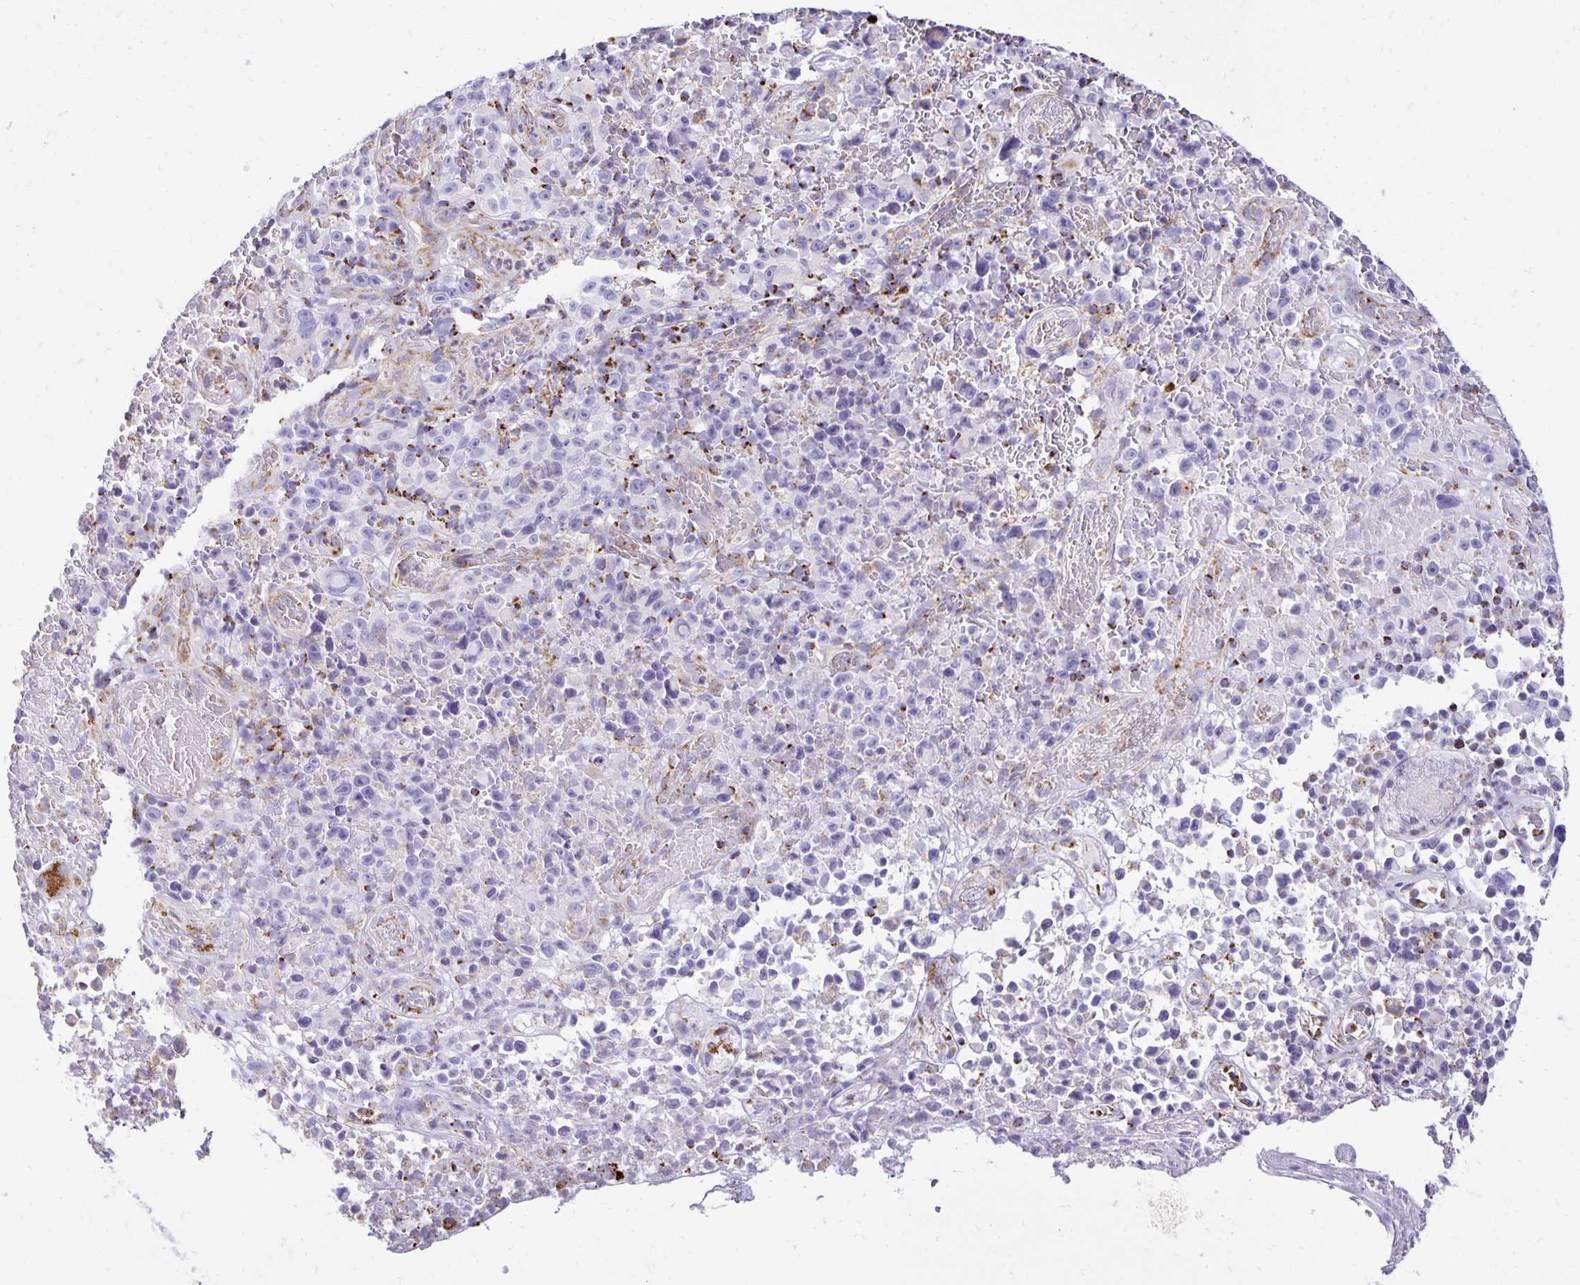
{"staining": {"intensity": "negative", "quantity": "none", "location": "none"}, "tissue": "melanoma", "cell_type": "Tumor cells", "image_type": "cancer", "snomed": [{"axis": "morphology", "description": "Malignant melanoma, NOS"}, {"axis": "topography", "description": "Skin"}], "caption": "High magnification brightfield microscopy of melanoma stained with DAB (3,3'-diaminobenzidine) (brown) and counterstained with hematoxylin (blue): tumor cells show no significant expression. Nuclei are stained in blue.", "gene": "PLAAT2", "patient": {"sex": "female", "age": 82}}